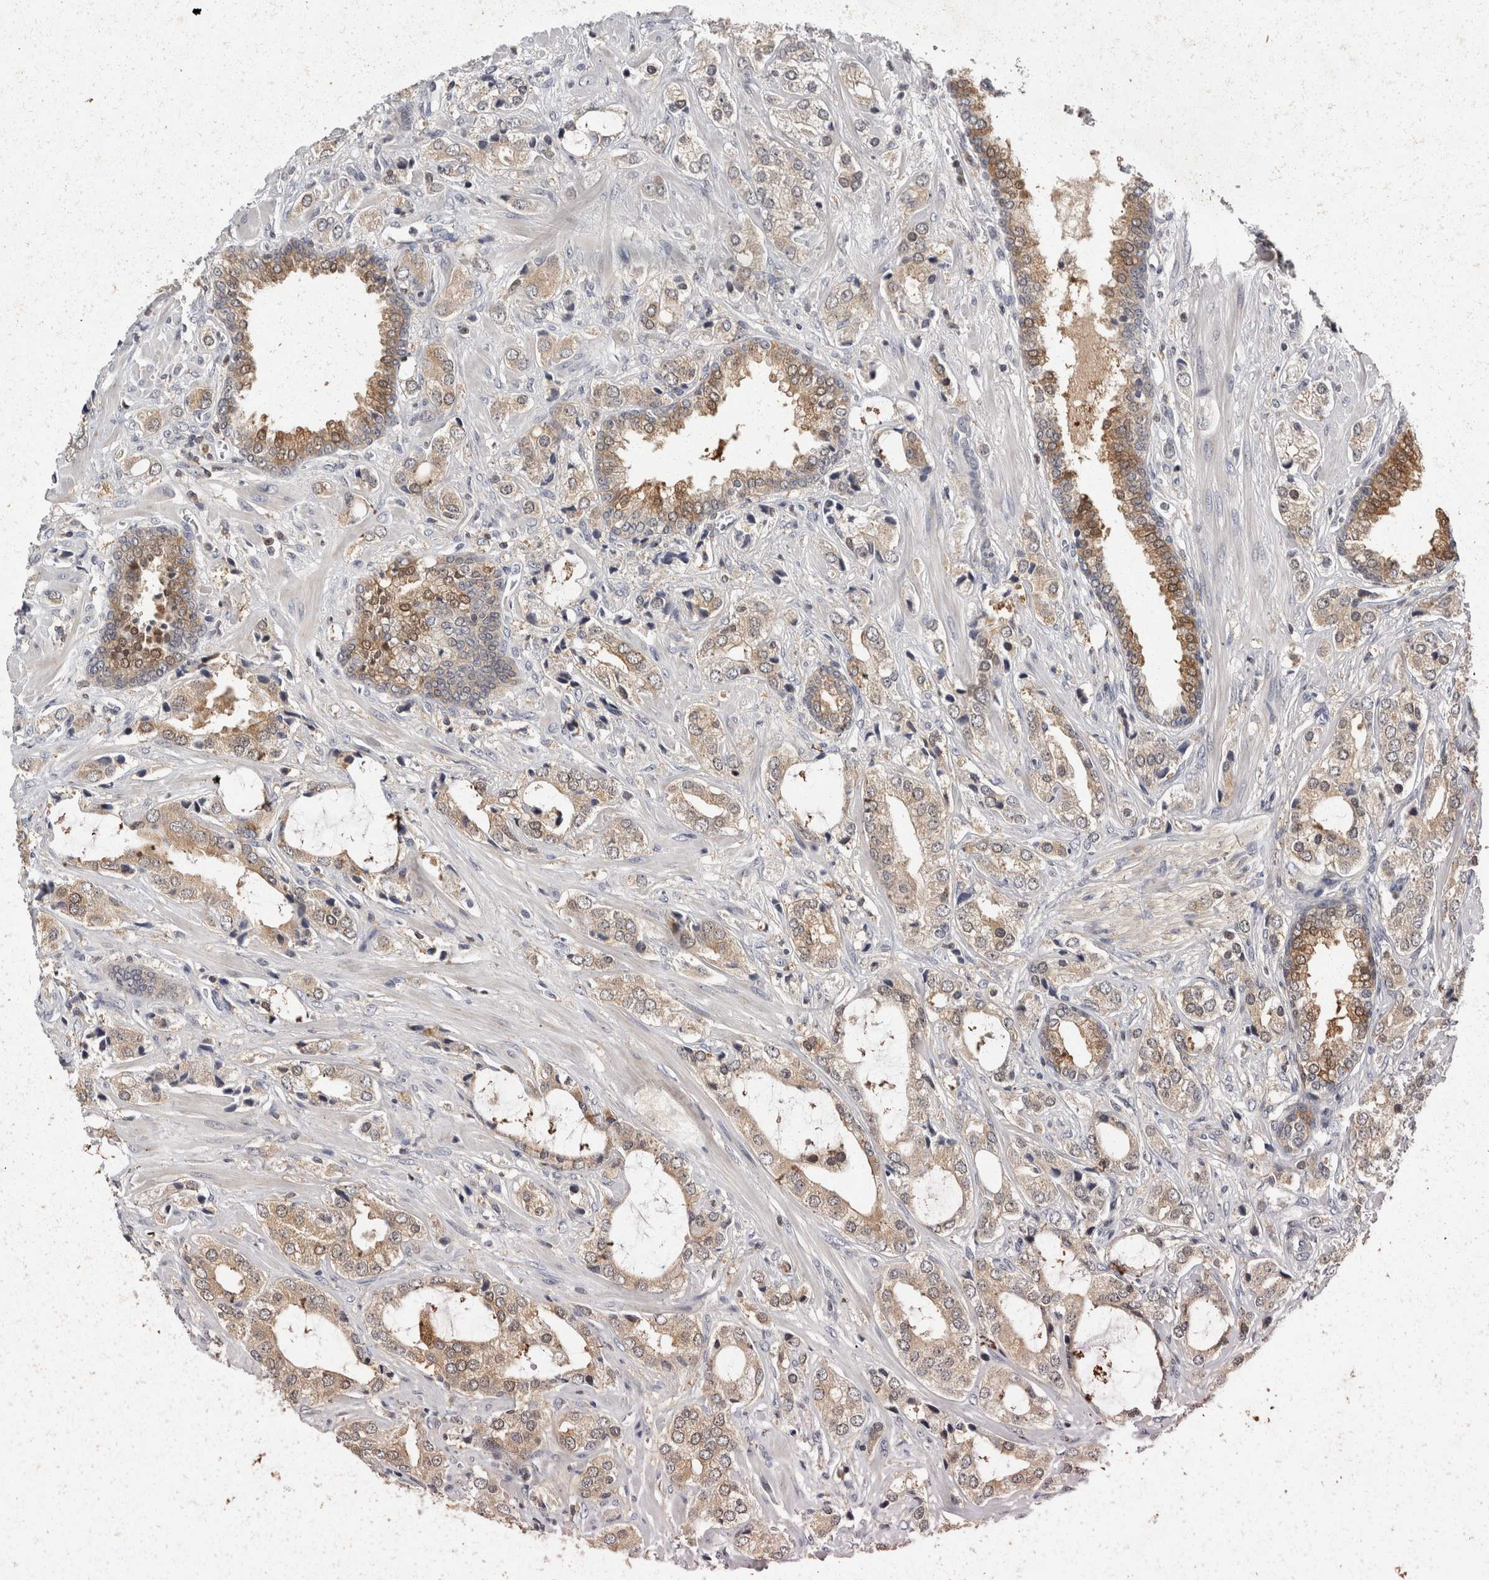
{"staining": {"intensity": "moderate", "quantity": "25%-75%", "location": "cytoplasmic/membranous,nuclear"}, "tissue": "prostate cancer", "cell_type": "Tumor cells", "image_type": "cancer", "snomed": [{"axis": "morphology", "description": "Adenocarcinoma, High grade"}, {"axis": "topography", "description": "Prostate"}], "caption": "Immunohistochemical staining of human prostate adenocarcinoma (high-grade) displays moderate cytoplasmic/membranous and nuclear protein expression in about 25%-75% of tumor cells.", "gene": "ACAT2", "patient": {"sex": "male", "age": 66}}